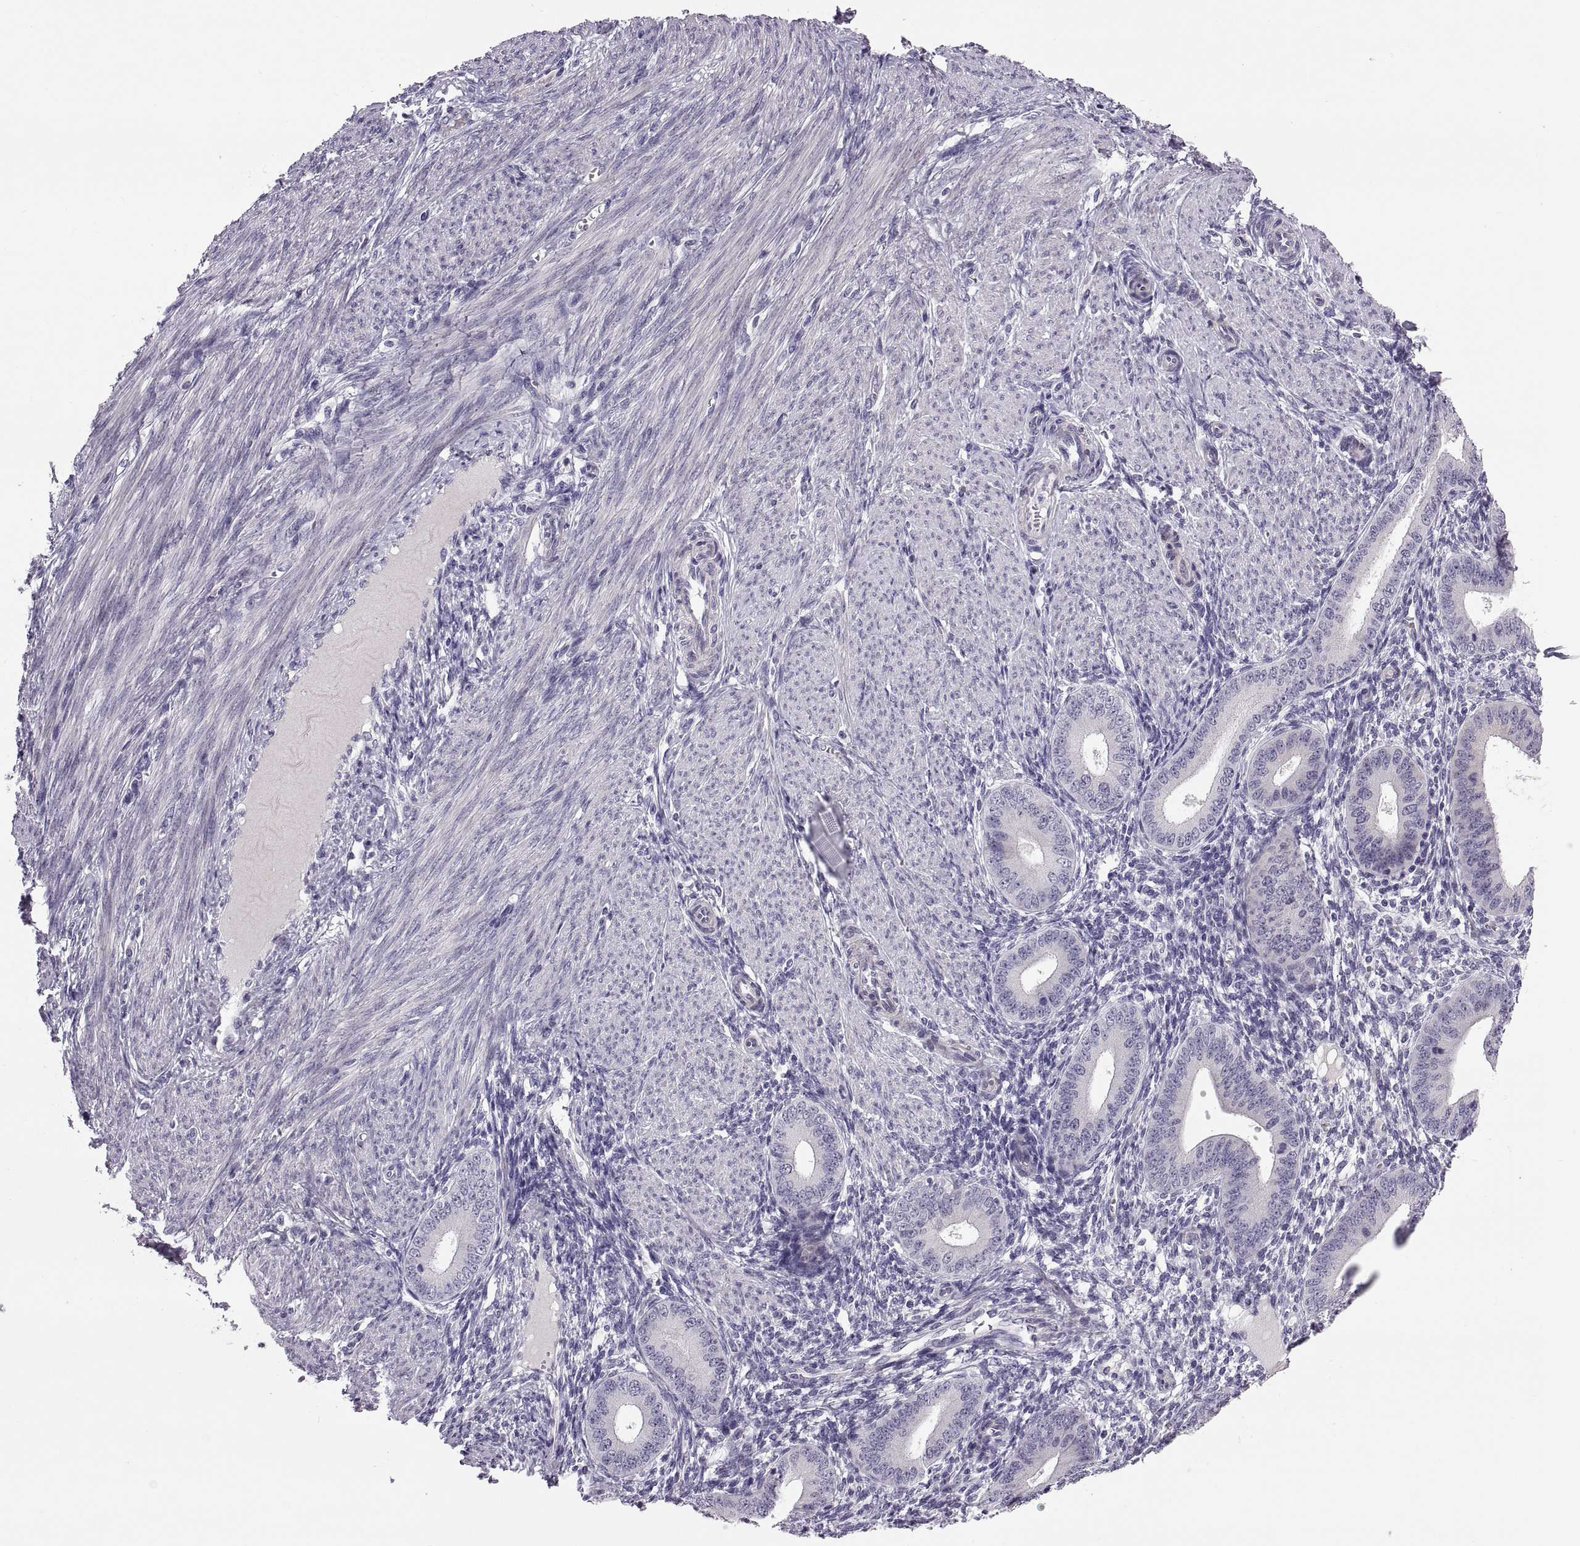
{"staining": {"intensity": "negative", "quantity": "none", "location": "none"}, "tissue": "endometrium", "cell_type": "Cells in endometrial stroma", "image_type": "normal", "snomed": [{"axis": "morphology", "description": "Normal tissue, NOS"}, {"axis": "topography", "description": "Endometrium"}], "caption": "High power microscopy histopathology image of an immunohistochemistry histopathology image of benign endometrium, revealing no significant positivity in cells in endometrial stroma.", "gene": "VSX2", "patient": {"sex": "female", "age": 39}}